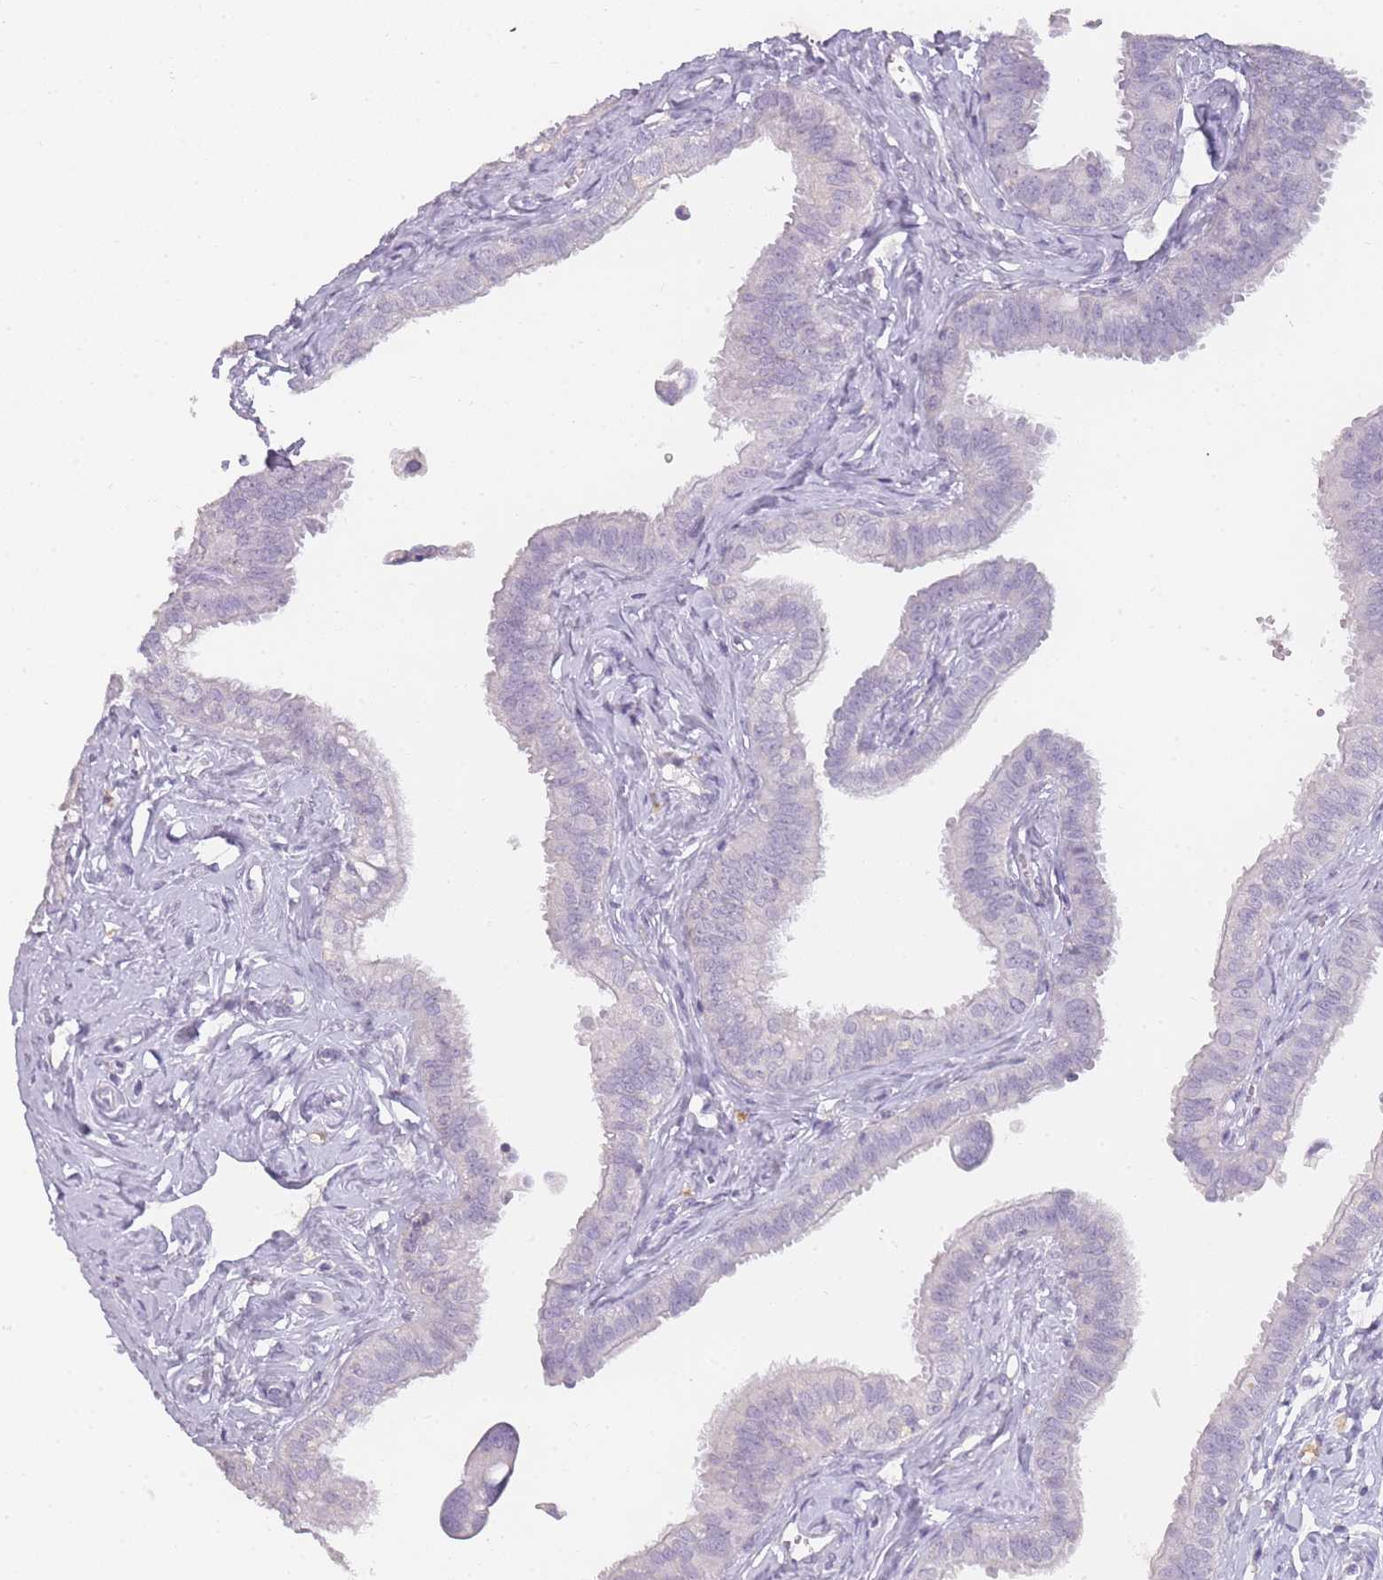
{"staining": {"intensity": "negative", "quantity": "none", "location": "none"}, "tissue": "fallopian tube", "cell_type": "Glandular cells", "image_type": "normal", "snomed": [{"axis": "morphology", "description": "Normal tissue, NOS"}, {"axis": "morphology", "description": "Carcinoma, NOS"}, {"axis": "topography", "description": "Fallopian tube"}, {"axis": "topography", "description": "Ovary"}], "caption": "Immunohistochemistry (IHC) photomicrograph of normal fallopian tube: fallopian tube stained with DAB (3,3'-diaminobenzidine) displays no significant protein staining in glandular cells.", "gene": "INS", "patient": {"sex": "female", "age": 59}}